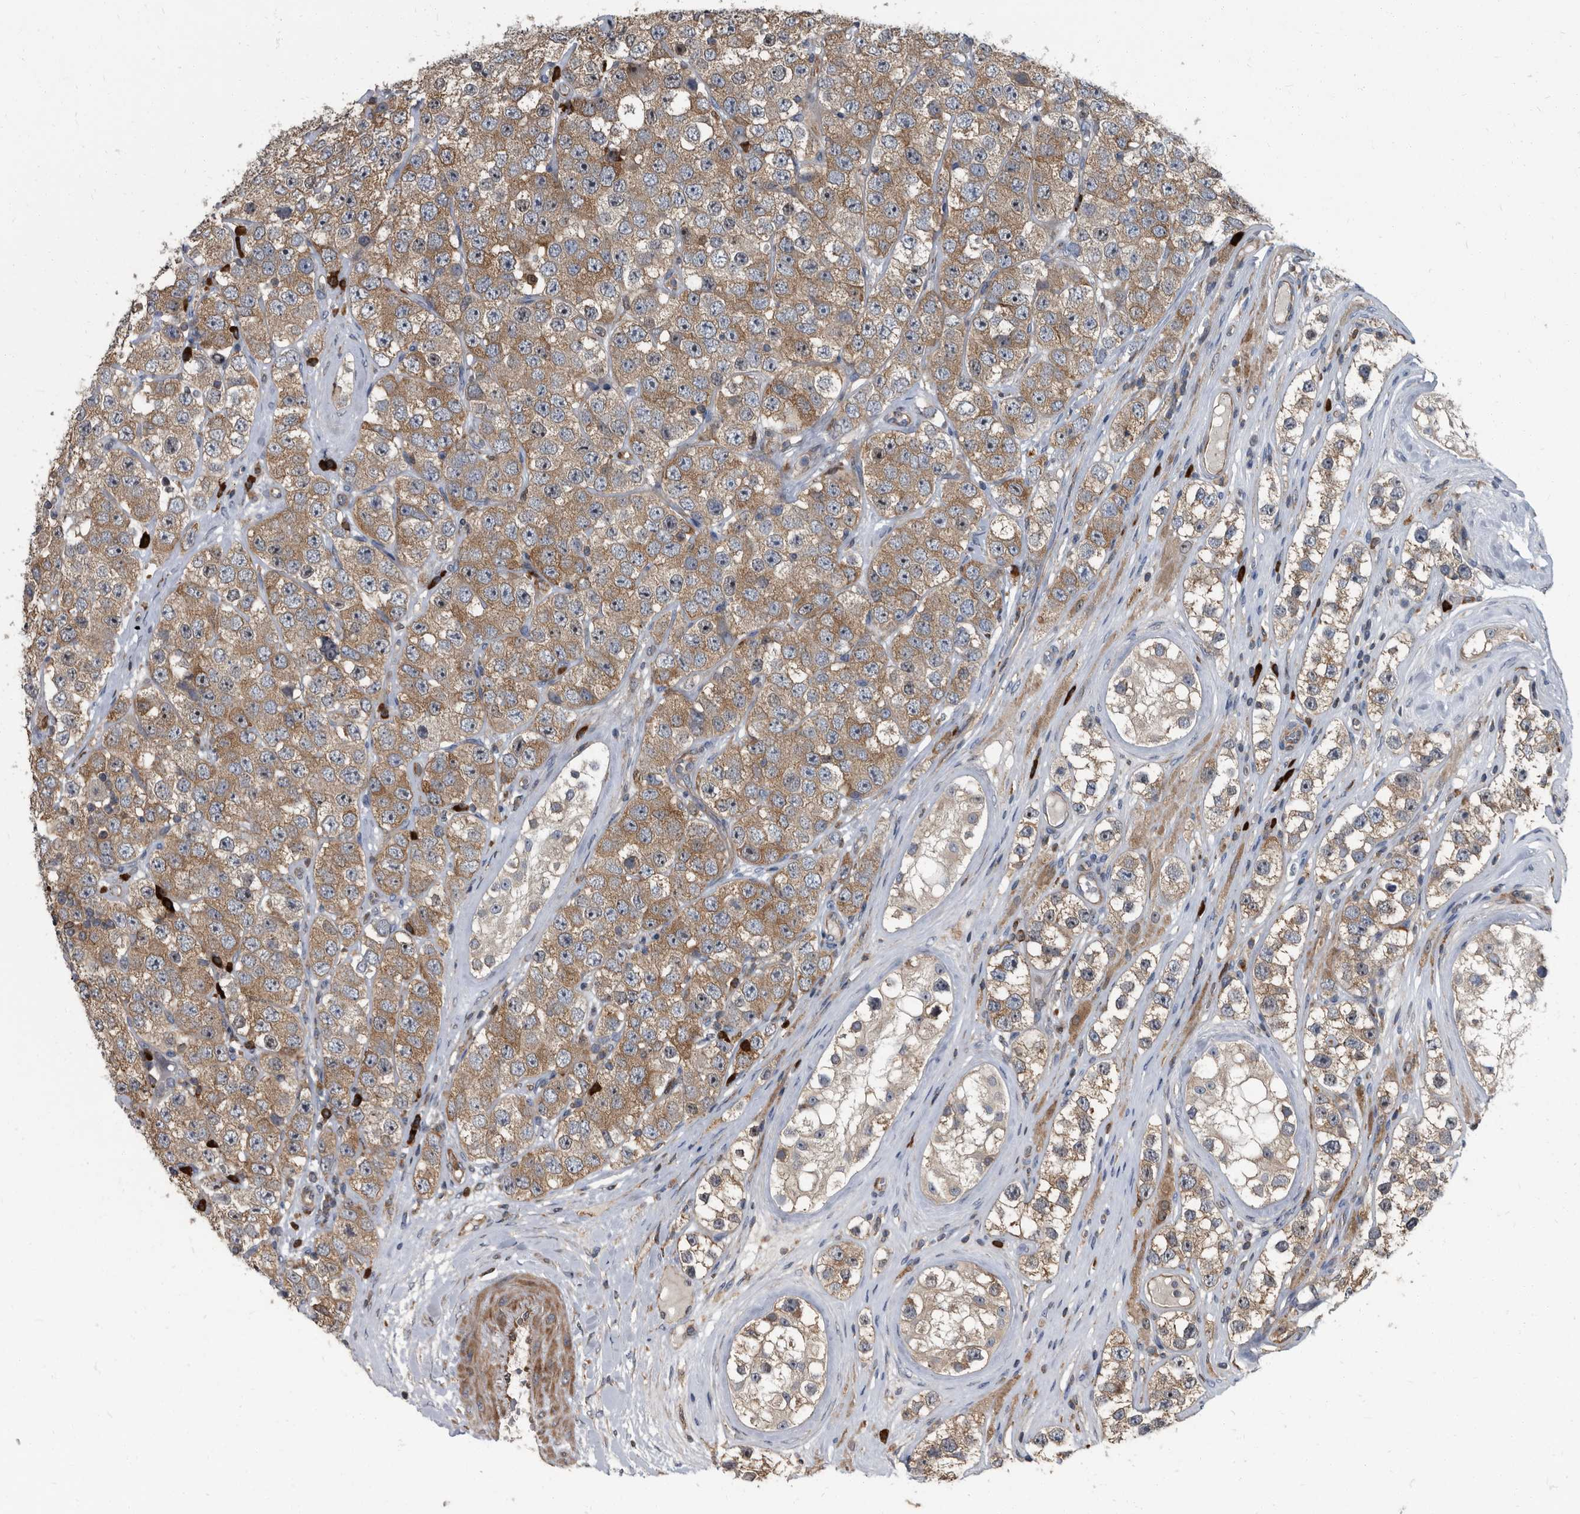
{"staining": {"intensity": "moderate", "quantity": ">75%", "location": "cytoplasmic/membranous"}, "tissue": "testis cancer", "cell_type": "Tumor cells", "image_type": "cancer", "snomed": [{"axis": "morphology", "description": "Seminoma, NOS"}, {"axis": "topography", "description": "Testis"}], "caption": "Immunohistochemical staining of human seminoma (testis) exhibits medium levels of moderate cytoplasmic/membranous positivity in approximately >75% of tumor cells.", "gene": "CDV3", "patient": {"sex": "male", "age": 28}}